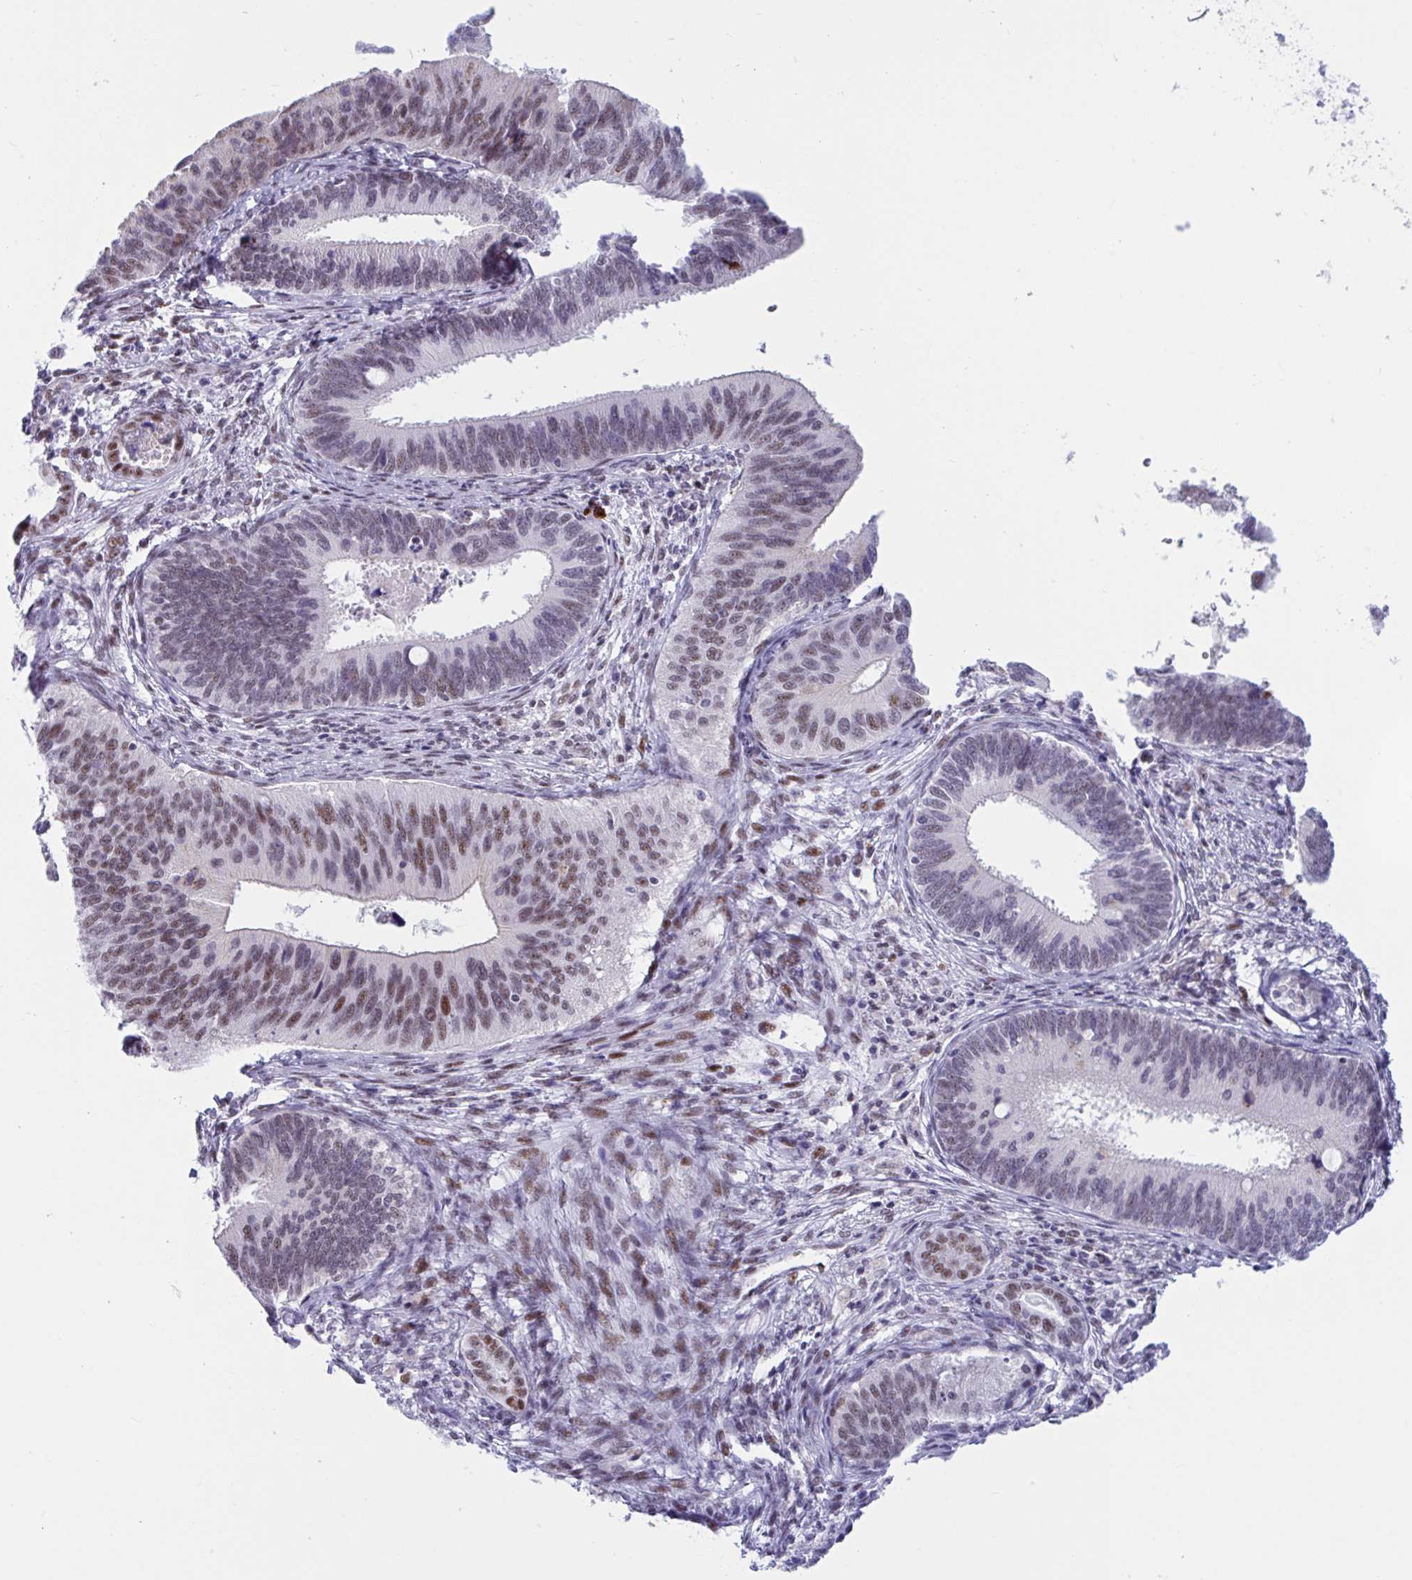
{"staining": {"intensity": "moderate", "quantity": "25%-75%", "location": "nuclear"}, "tissue": "cervical cancer", "cell_type": "Tumor cells", "image_type": "cancer", "snomed": [{"axis": "morphology", "description": "Adenocarcinoma, NOS"}, {"axis": "topography", "description": "Cervix"}], "caption": "Cervical cancer stained for a protein demonstrates moderate nuclear positivity in tumor cells.", "gene": "IKZF2", "patient": {"sex": "female", "age": 42}}